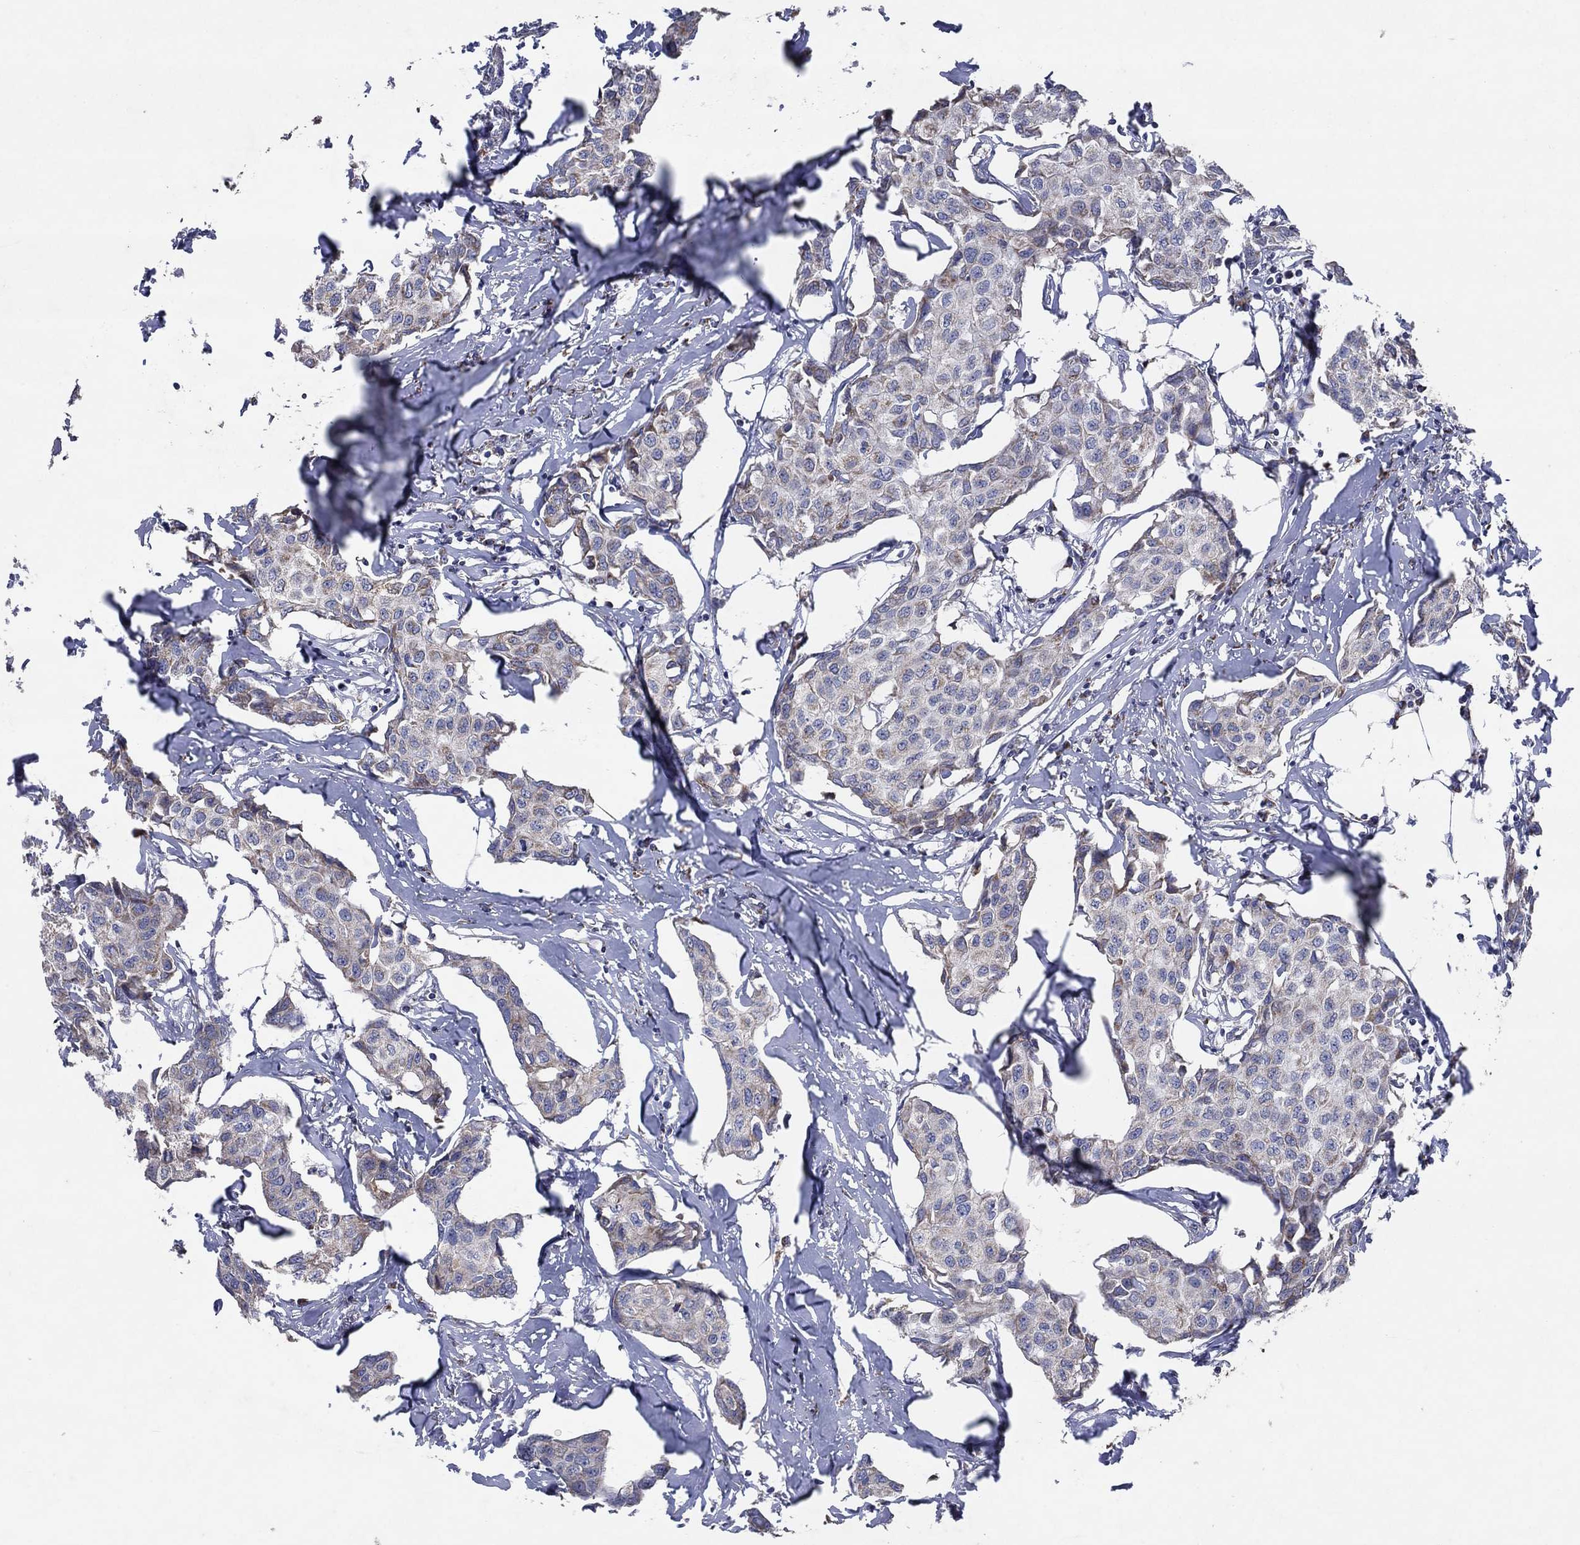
{"staining": {"intensity": "weak", "quantity": "25%-75%", "location": "cytoplasmic/membranous"}, "tissue": "breast cancer", "cell_type": "Tumor cells", "image_type": "cancer", "snomed": [{"axis": "morphology", "description": "Duct carcinoma"}, {"axis": "topography", "description": "Breast"}], "caption": "Human breast intraductal carcinoma stained for a protein (brown) exhibits weak cytoplasmic/membranous positive positivity in about 25%-75% of tumor cells.", "gene": "C9orf85", "patient": {"sex": "female", "age": 80}}